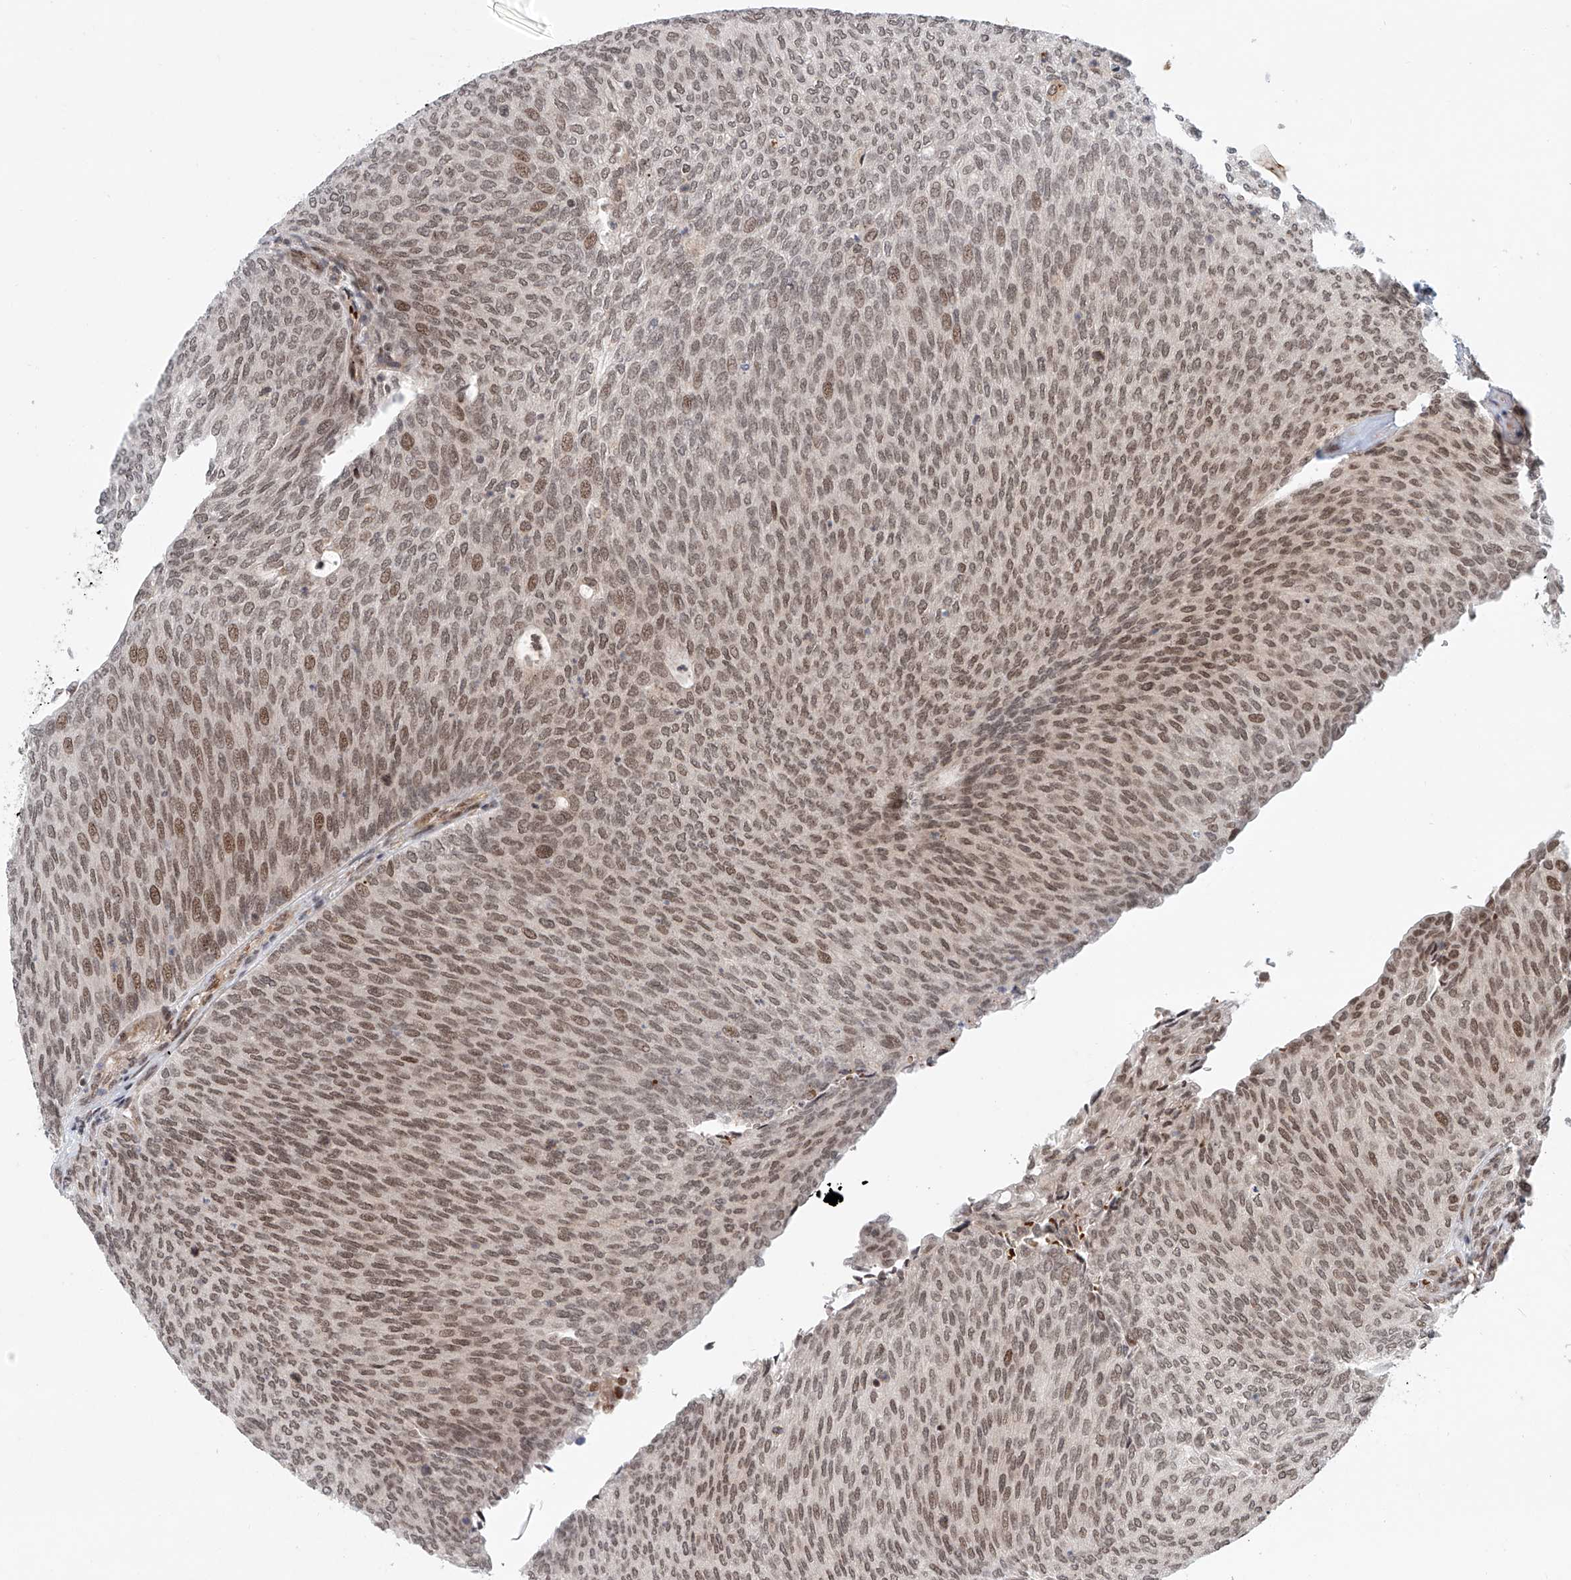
{"staining": {"intensity": "moderate", "quantity": ">75%", "location": "nuclear"}, "tissue": "urothelial cancer", "cell_type": "Tumor cells", "image_type": "cancer", "snomed": [{"axis": "morphology", "description": "Urothelial carcinoma, Low grade"}, {"axis": "topography", "description": "Urinary bladder"}], "caption": "IHC (DAB (3,3'-diaminobenzidine)) staining of human urothelial cancer exhibits moderate nuclear protein expression in approximately >75% of tumor cells.", "gene": "ZNF470", "patient": {"sex": "female", "age": 79}}